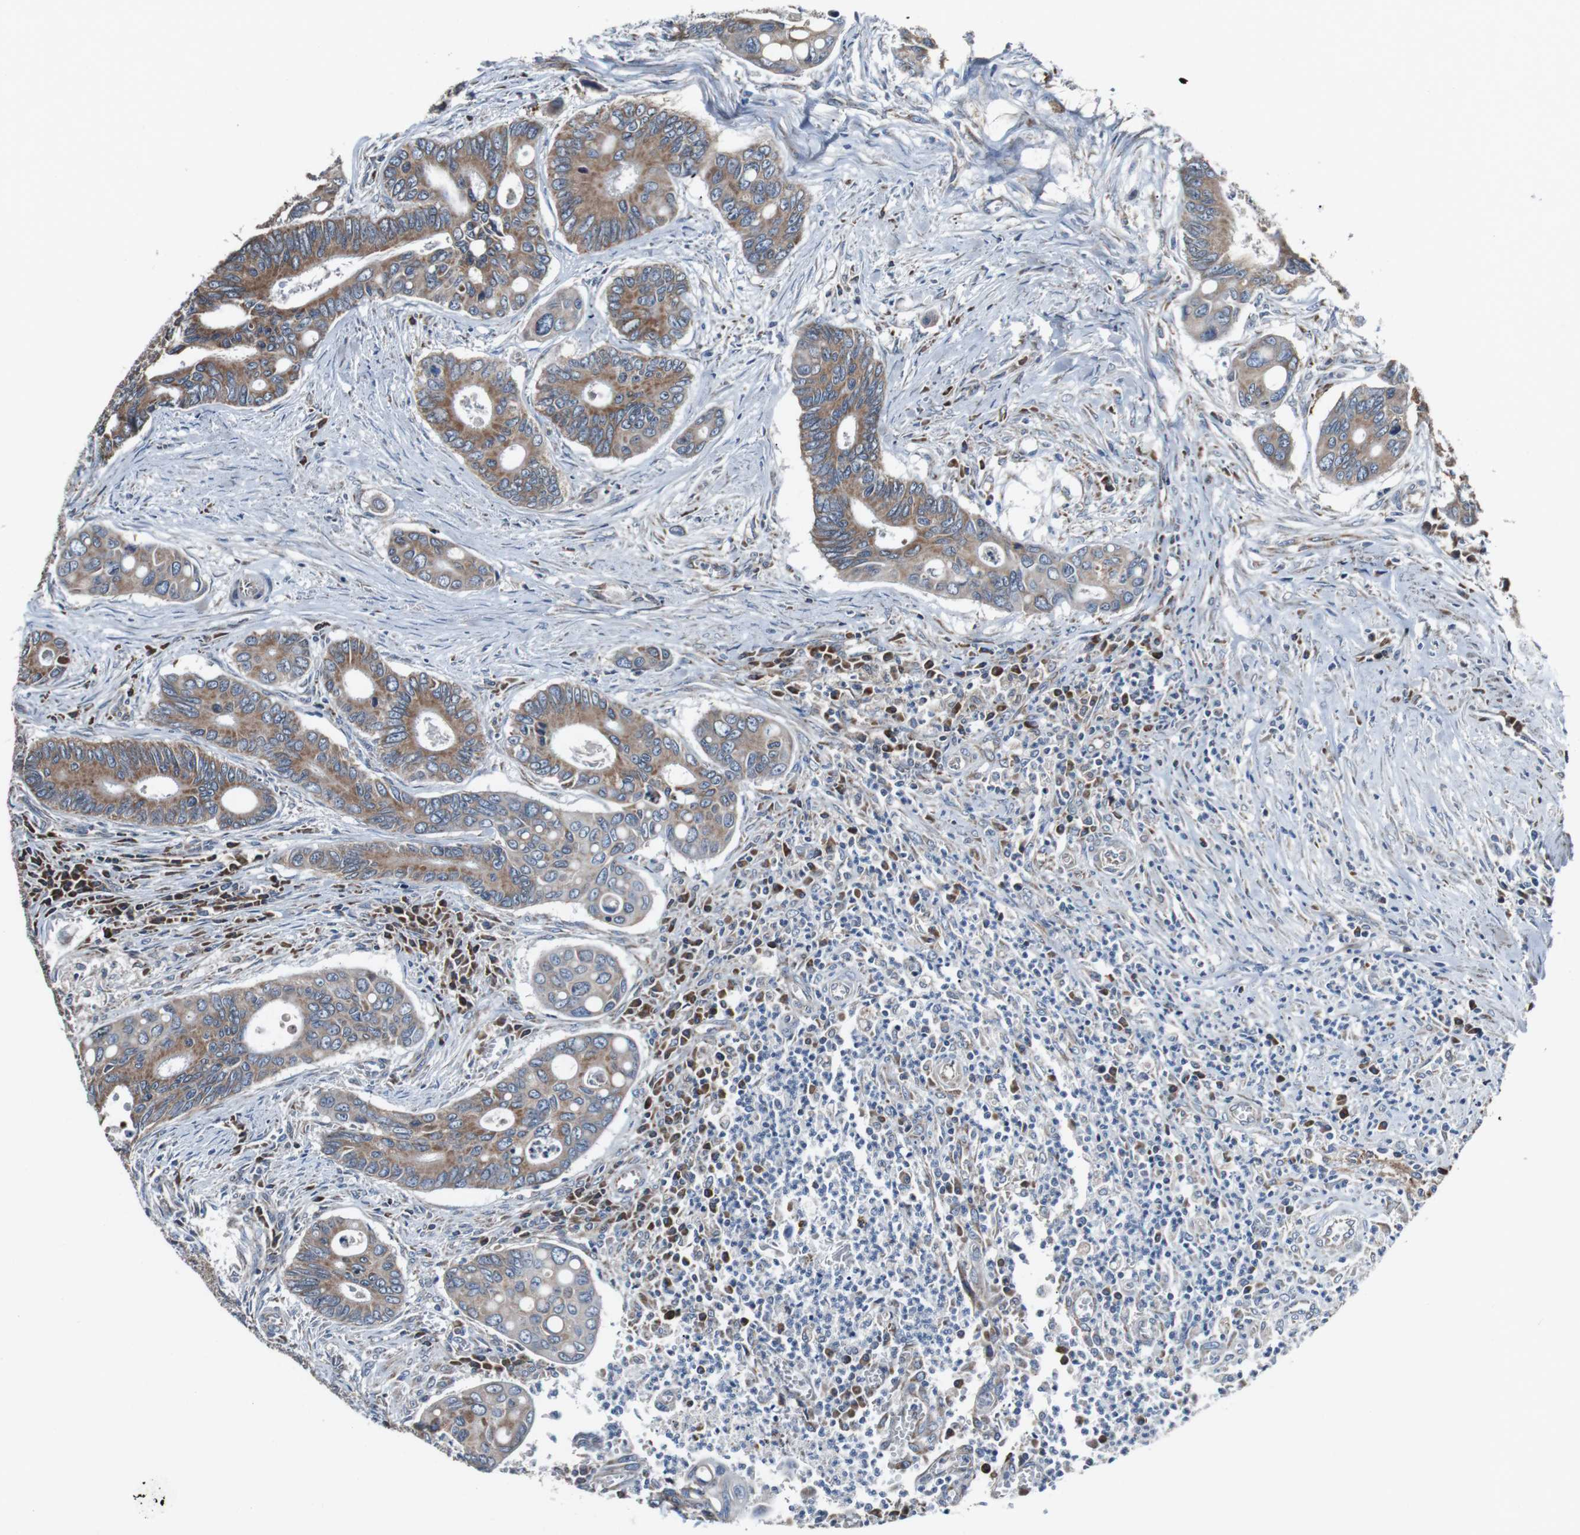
{"staining": {"intensity": "moderate", "quantity": ">75%", "location": "cytoplasmic/membranous"}, "tissue": "colorectal cancer", "cell_type": "Tumor cells", "image_type": "cancer", "snomed": [{"axis": "morphology", "description": "Inflammation, NOS"}, {"axis": "morphology", "description": "Adenocarcinoma, NOS"}, {"axis": "topography", "description": "Colon"}], "caption": "There is medium levels of moderate cytoplasmic/membranous staining in tumor cells of adenocarcinoma (colorectal), as demonstrated by immunohistochemical staining (brown color).", "gene": "CISD2", "patient": {"sex": "male", "age": 72}}